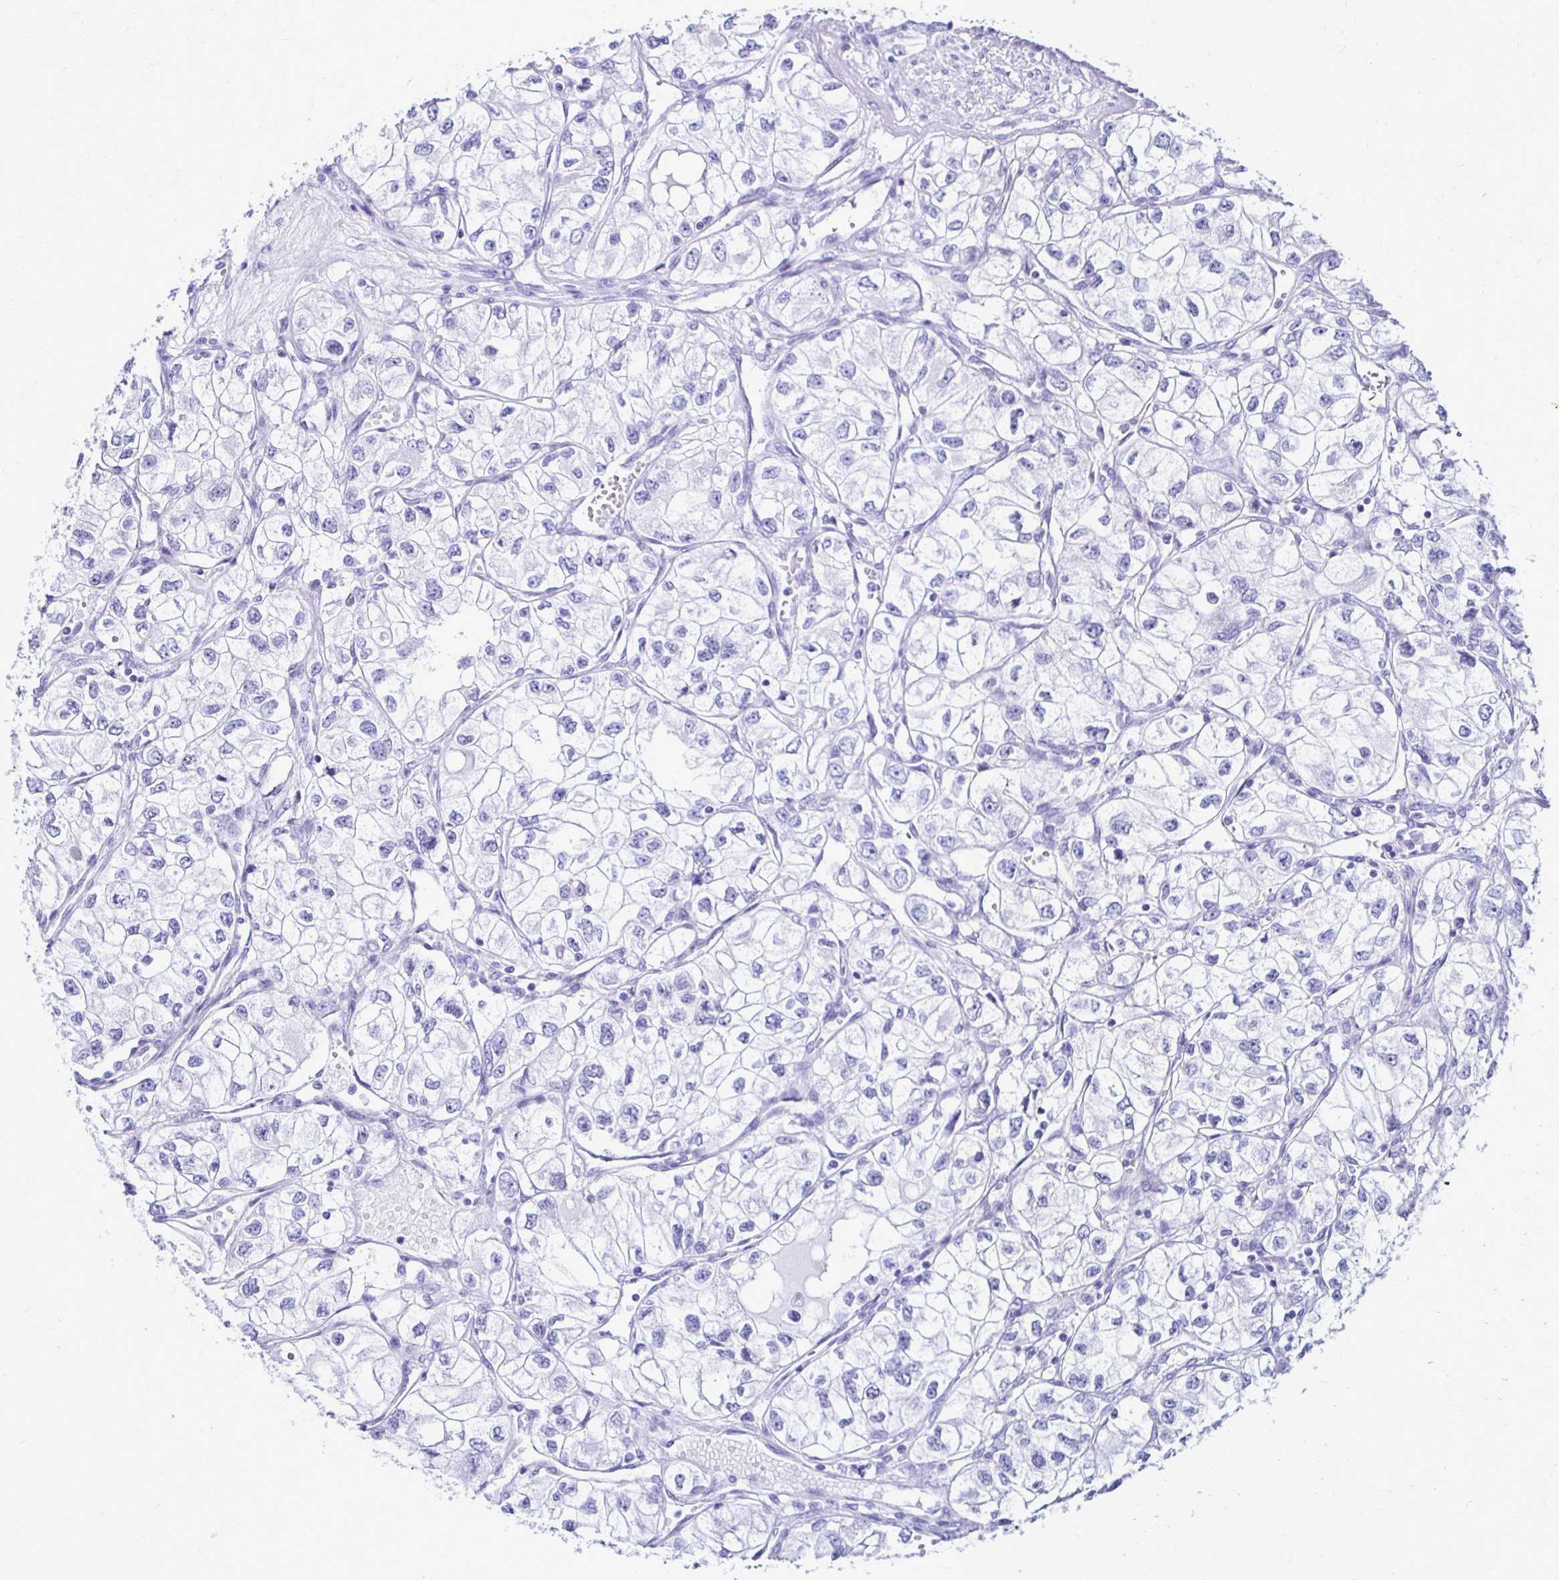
{"staining": {"intensity": "negative", "quantity": "none", "location": "none"}, "tissue": "renal cancer", "cell_type": "Tumor cells", "image_type": "cancer", "snomed": [{"axis": "morphology", "description": "Adenocarcinoma, NOS"}, {"axis": "topography", "description": "Kidney"}], "caption": "Immunohistochemical staining of human renal adenocarcinoma exhibits no significant positivity in tumor cells.", "gene": "CST5", "patient": {"sex": "female", "age": 59}}